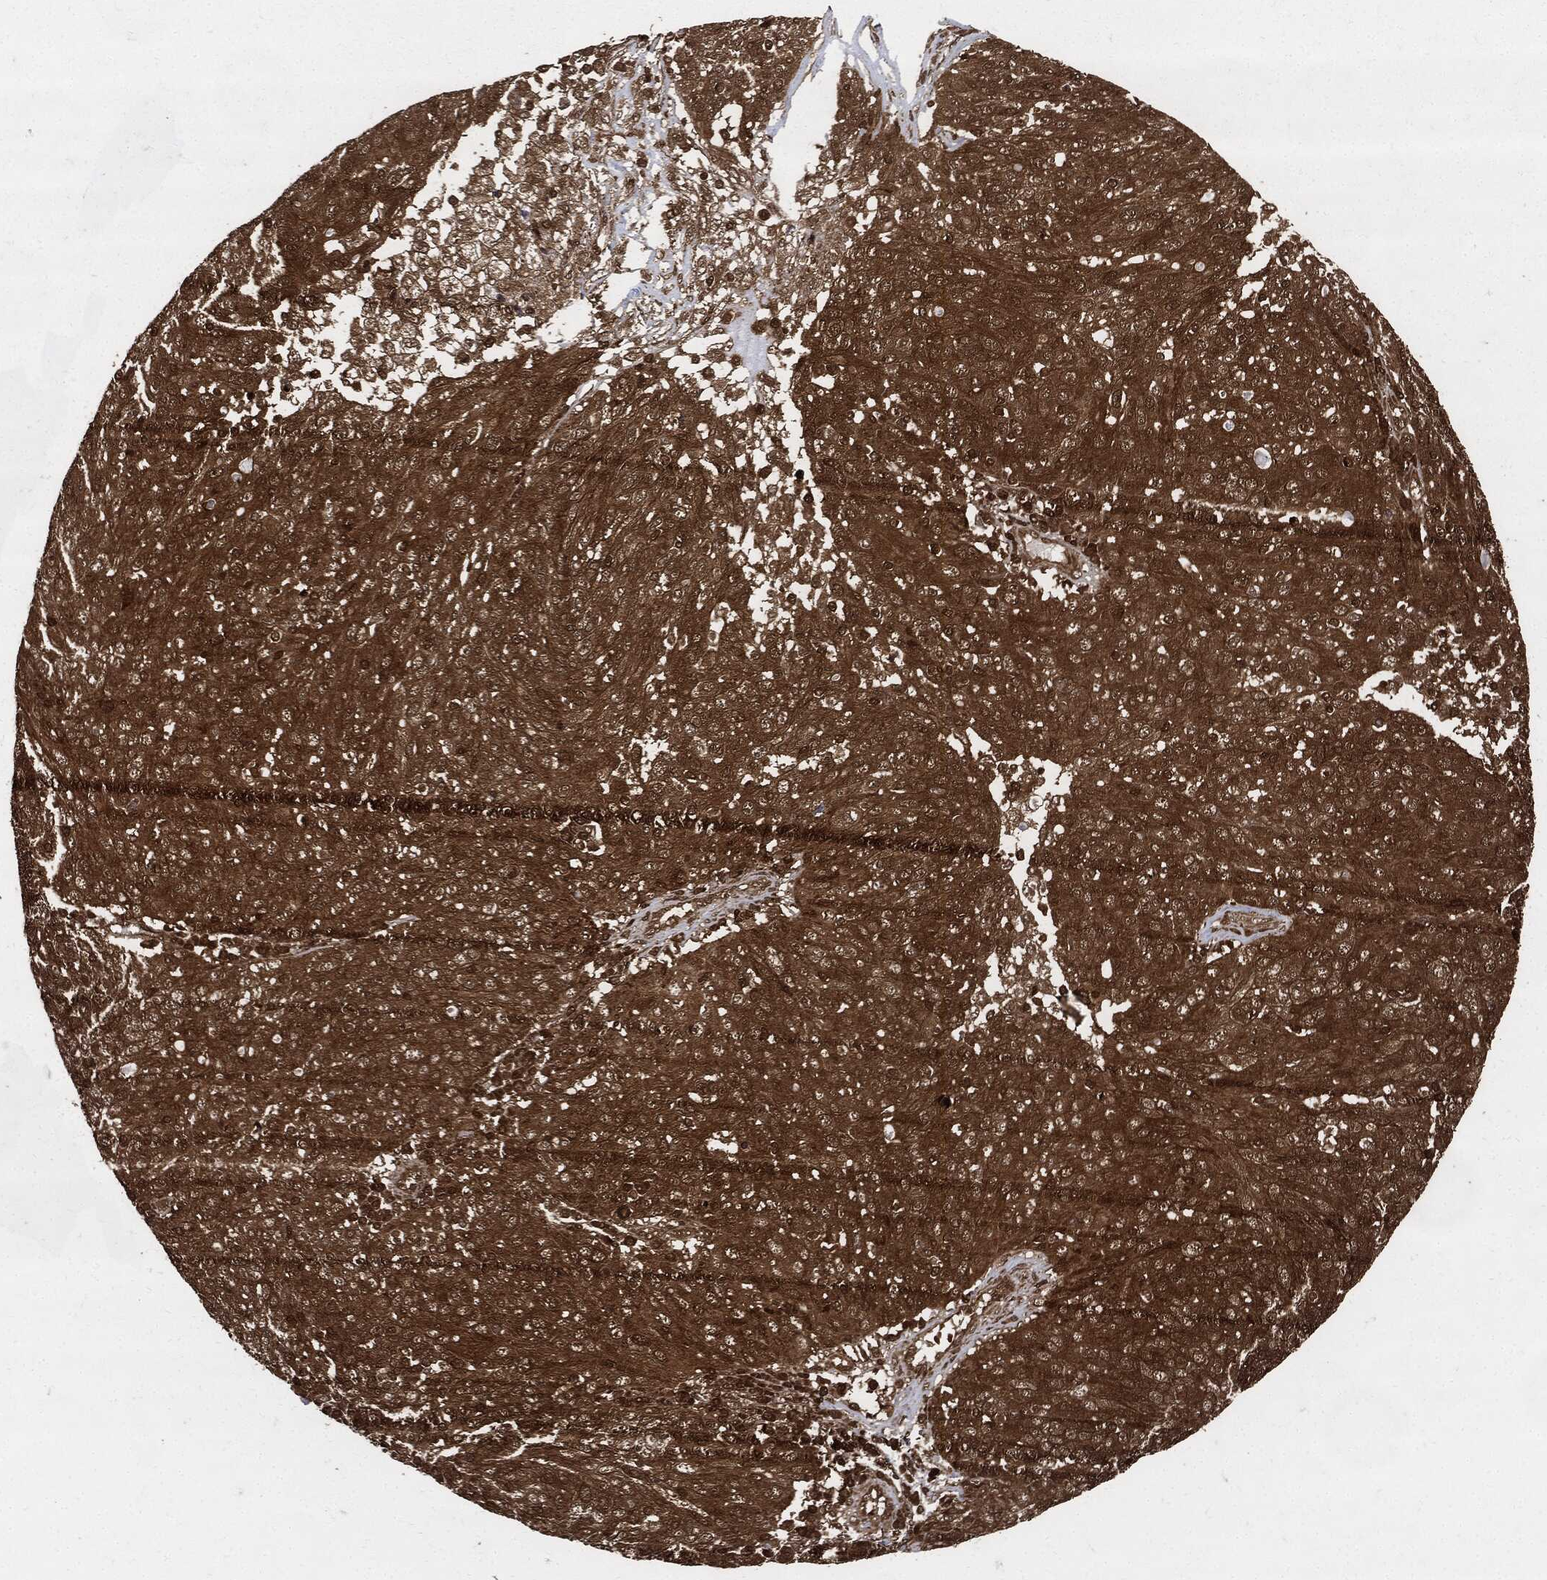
{"staining": {"intensity": "moderate", "quantity": ">75%", "location": "cytoplasmic/membranous"}, "tissue": "ovarian cancer", "cell_type": "Tumor cells", "image_type": "cancer", "snomed": [{"axis": "morphology", "description": "Carcinoma, endometroid"}, {"axis": "topography", "description": "Ovary"}], "caption": "A high-resolution micrograph shows immunohistochemistry (IHC) staining of ovarian endometroid carcinoma, which exhibits moderate cytoplasmic/membranous positivity in about >75% of tumor cells.", "gene": "YWHAB", "patient": {"sex": "female", "age": 50}}